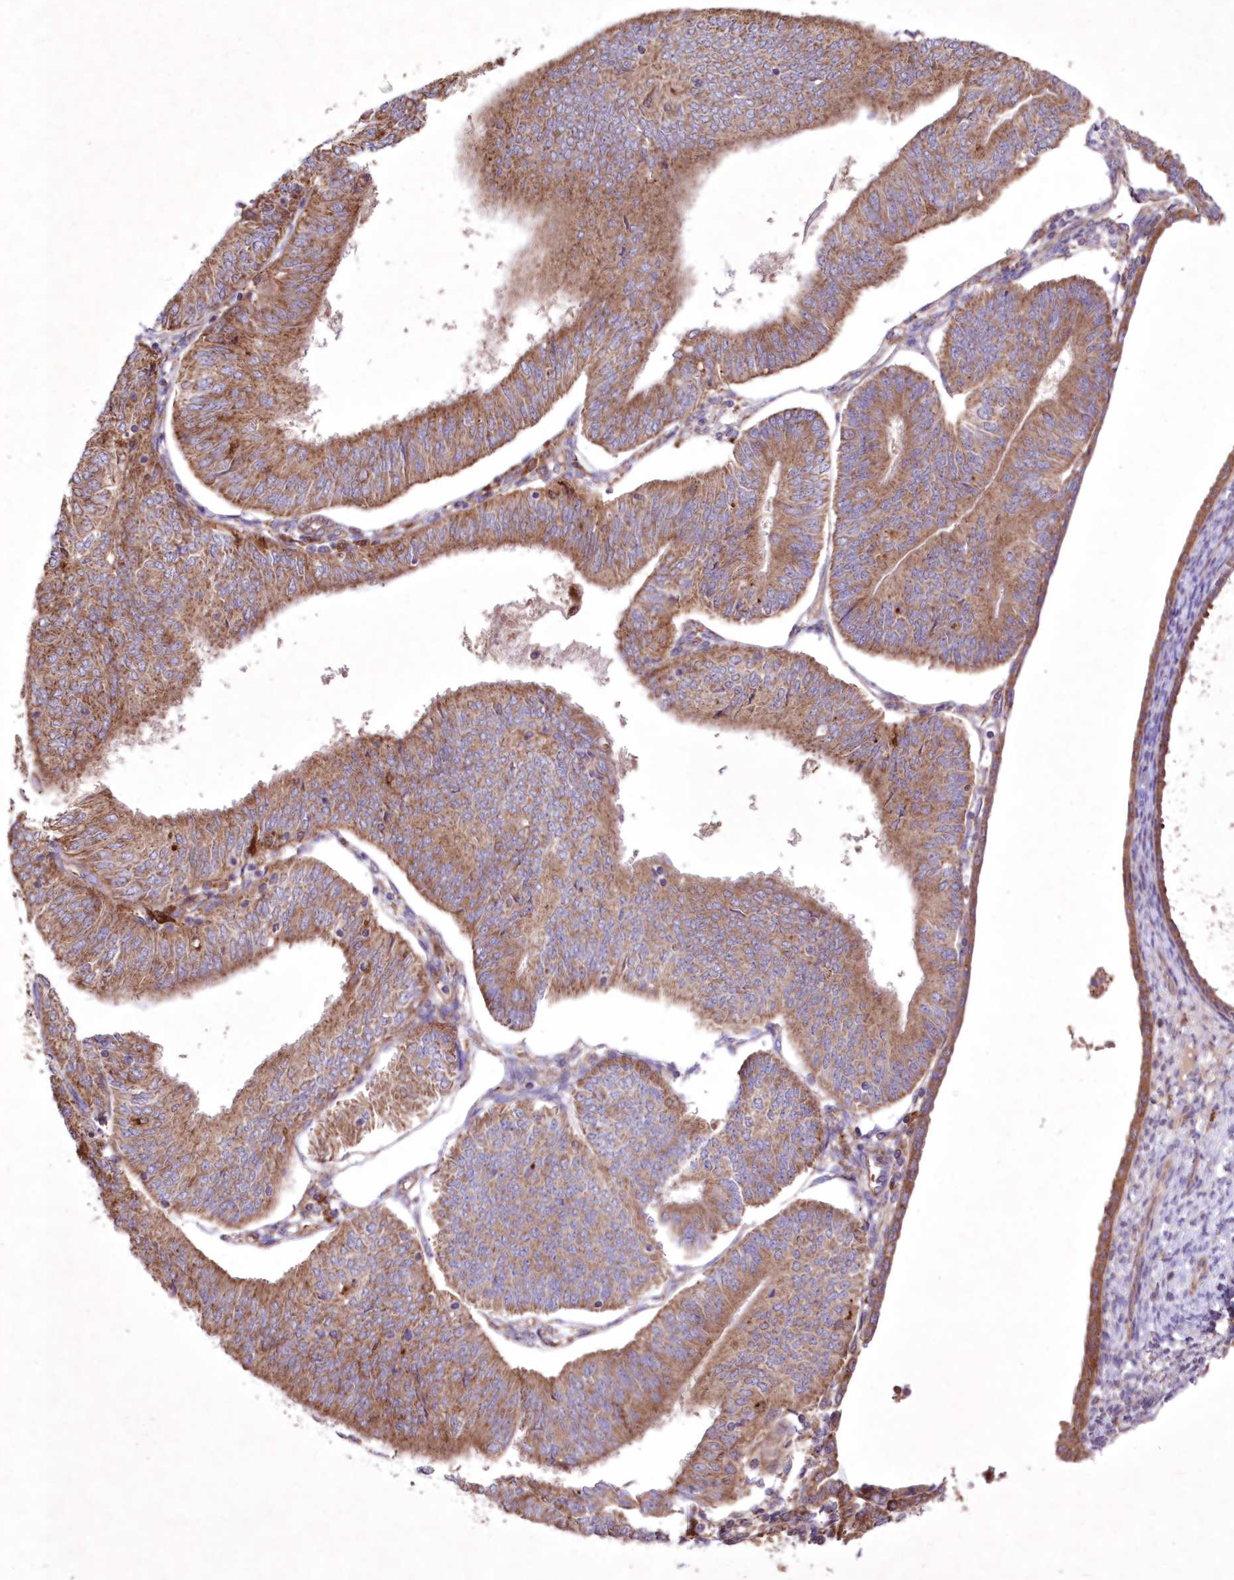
{"staining": {"intensity": "moderate", "quantity": ">75%", "location": "cytoplasmic/membranous"}, "tissue": "endometrial cancer", "cell_type": "Tumor cells", "image_type": "cancer", "snomed": [{"axis": "morphology", "description": "Adenocarcinoma, NOS"}, {"axis": "topography", "description": "Endometrium"}], "caption": "Tumor cells demonstrate moderate cytoplasmic/membranous positivity in approximately >75% of cells in endometrial cancer. (IHC, brightfield microscopy, high magnification).", "gene": "FCHO2", "patient": {"sex": "female", "age": 58}}